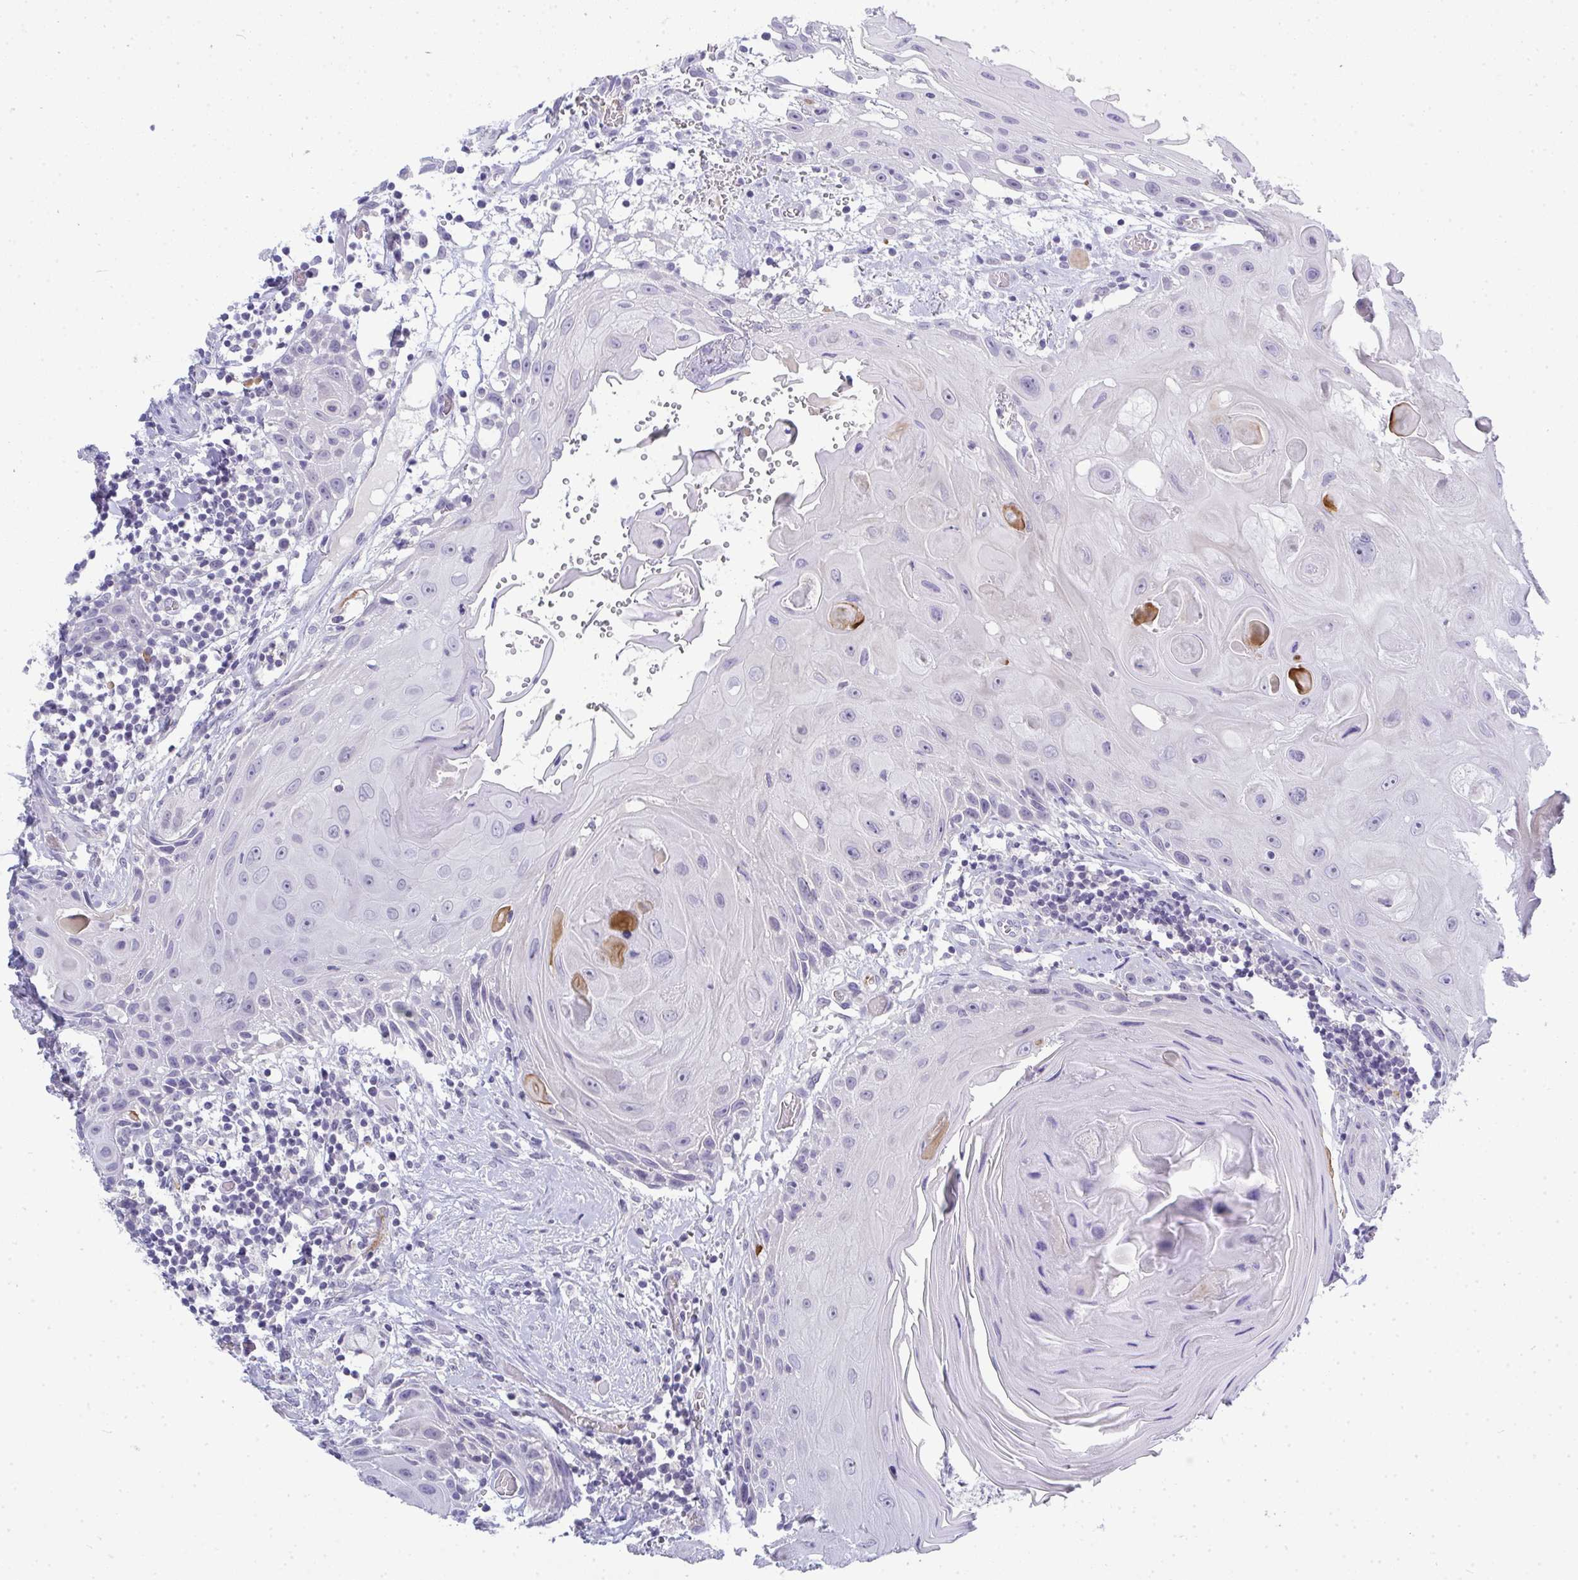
{"staining": {"intensity": "negative", "quantity": "none", "location": "none"}, "tissue": "head and neck cancer", "cell_type": "Tumor cells", "image_type": "cancer", "snomed": [{"axis": "morphology", "description": "Squamous cell carcinoma, NOS"}, {"axis": "topography", "description": "Oral tissue"}, {"axis": "topography", "description": "Head-Neck"}], "caption": "DAB (3,3'-diaminobenzidine) immunohistochemical staining of head and neck cancer reveals no significant expression in tumor cells.", "gene": "TMEM82", "patient": {"sex": "male", "age": 49}}